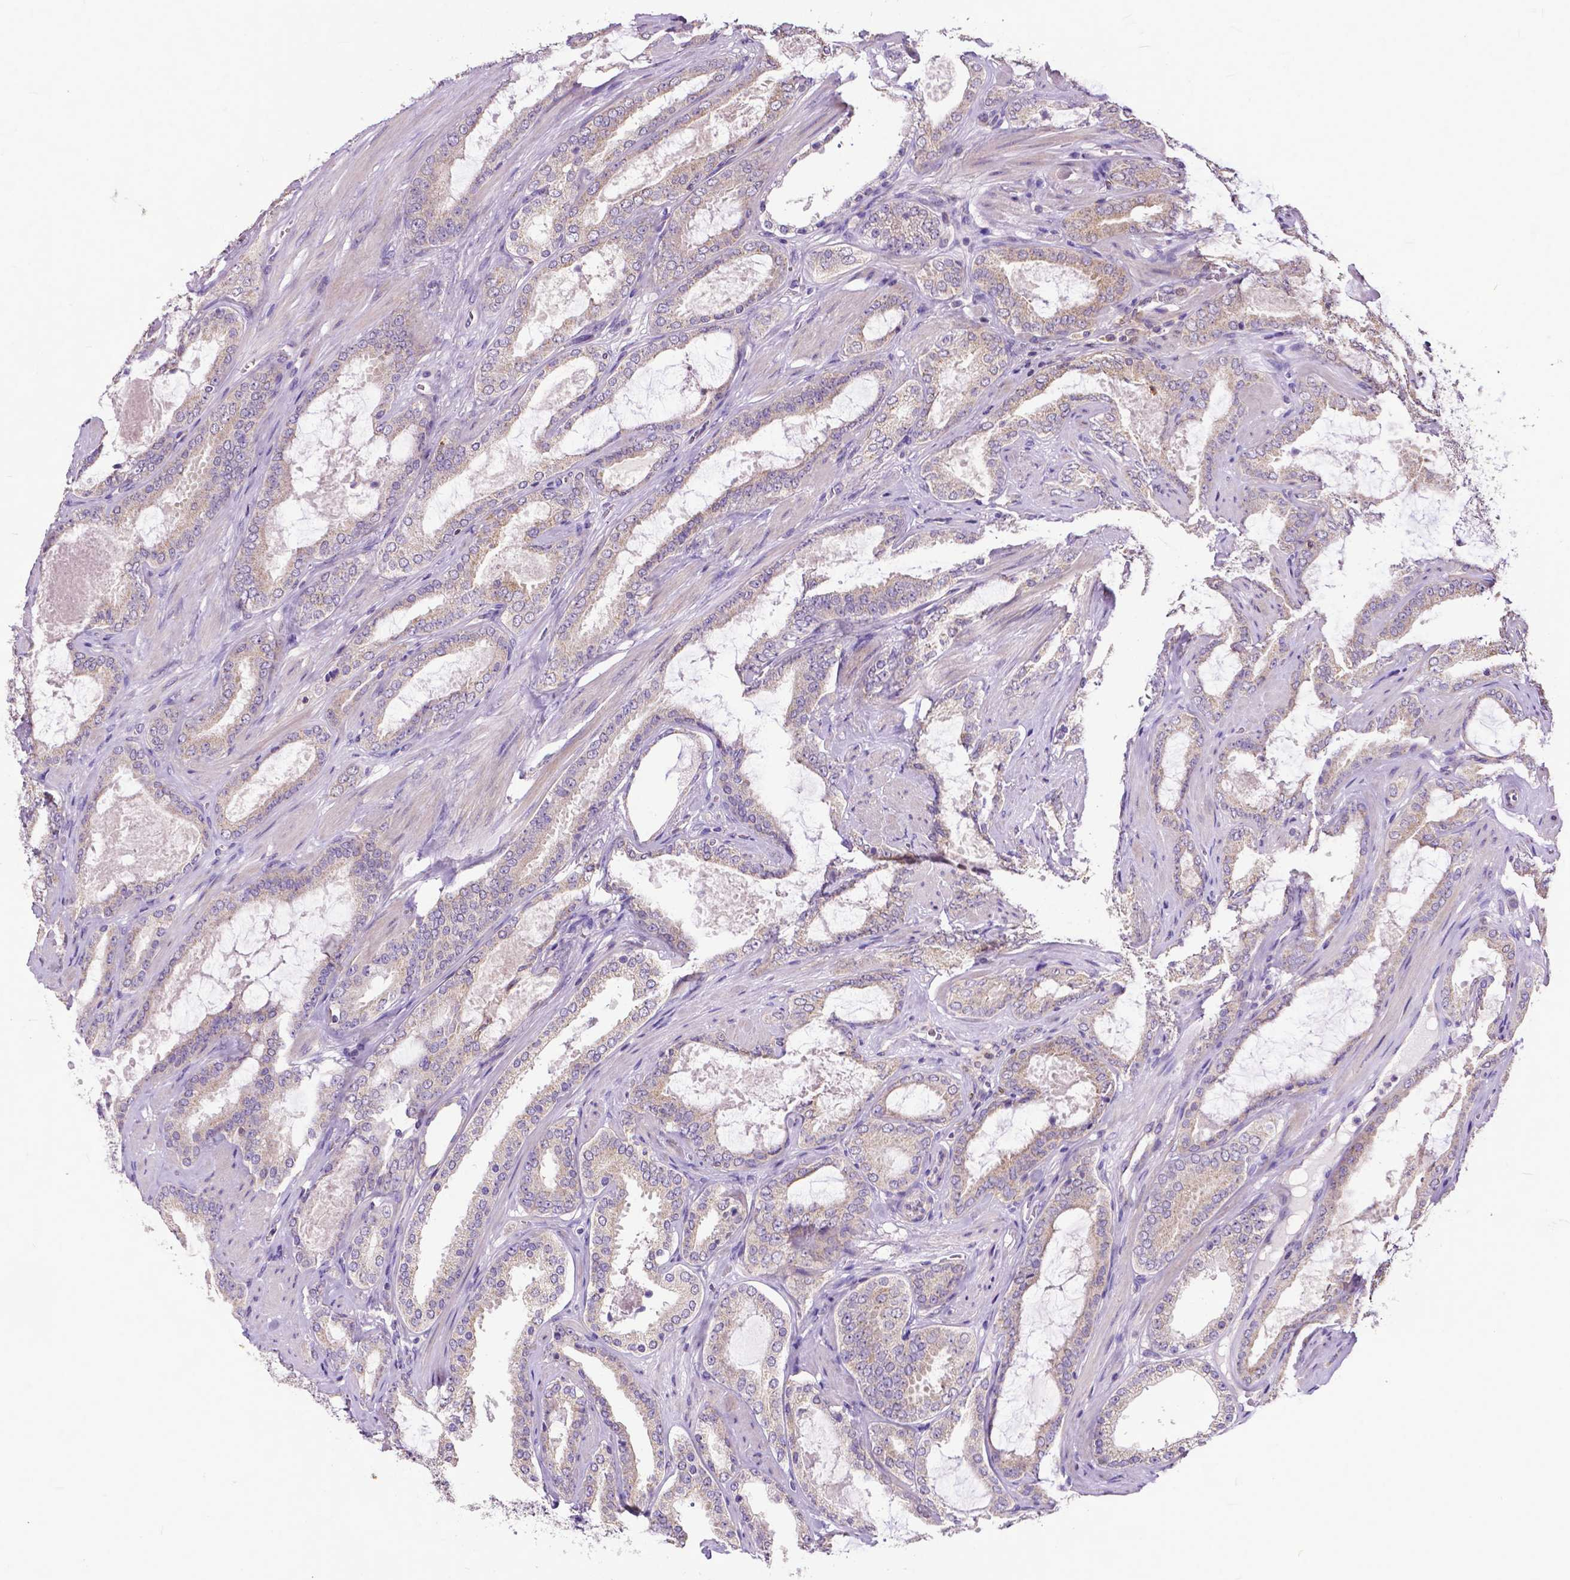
{"staining": {"intensity": "negative", "quantity": "none", "location": "none"}, "tissue": "prostate cancer", "cell_type": "Tumor cells", "image_type": "cancer", "snomed": [{"axis": "morphology", "description": "Adenocarcinoma, High grade"}, {"axis": "topography", "description": "Prostate"}], "caption": "Immunohistochemical staining of human prostate adenocarcinoma (high-grade) exhibits no significant expression in tumor cells. The staining is performed using DAB brown chromogen with nuclei counter-stained in using hematoxylin.", "gene": "MCL1", "patient": {"sex": "male", "age": 63}}